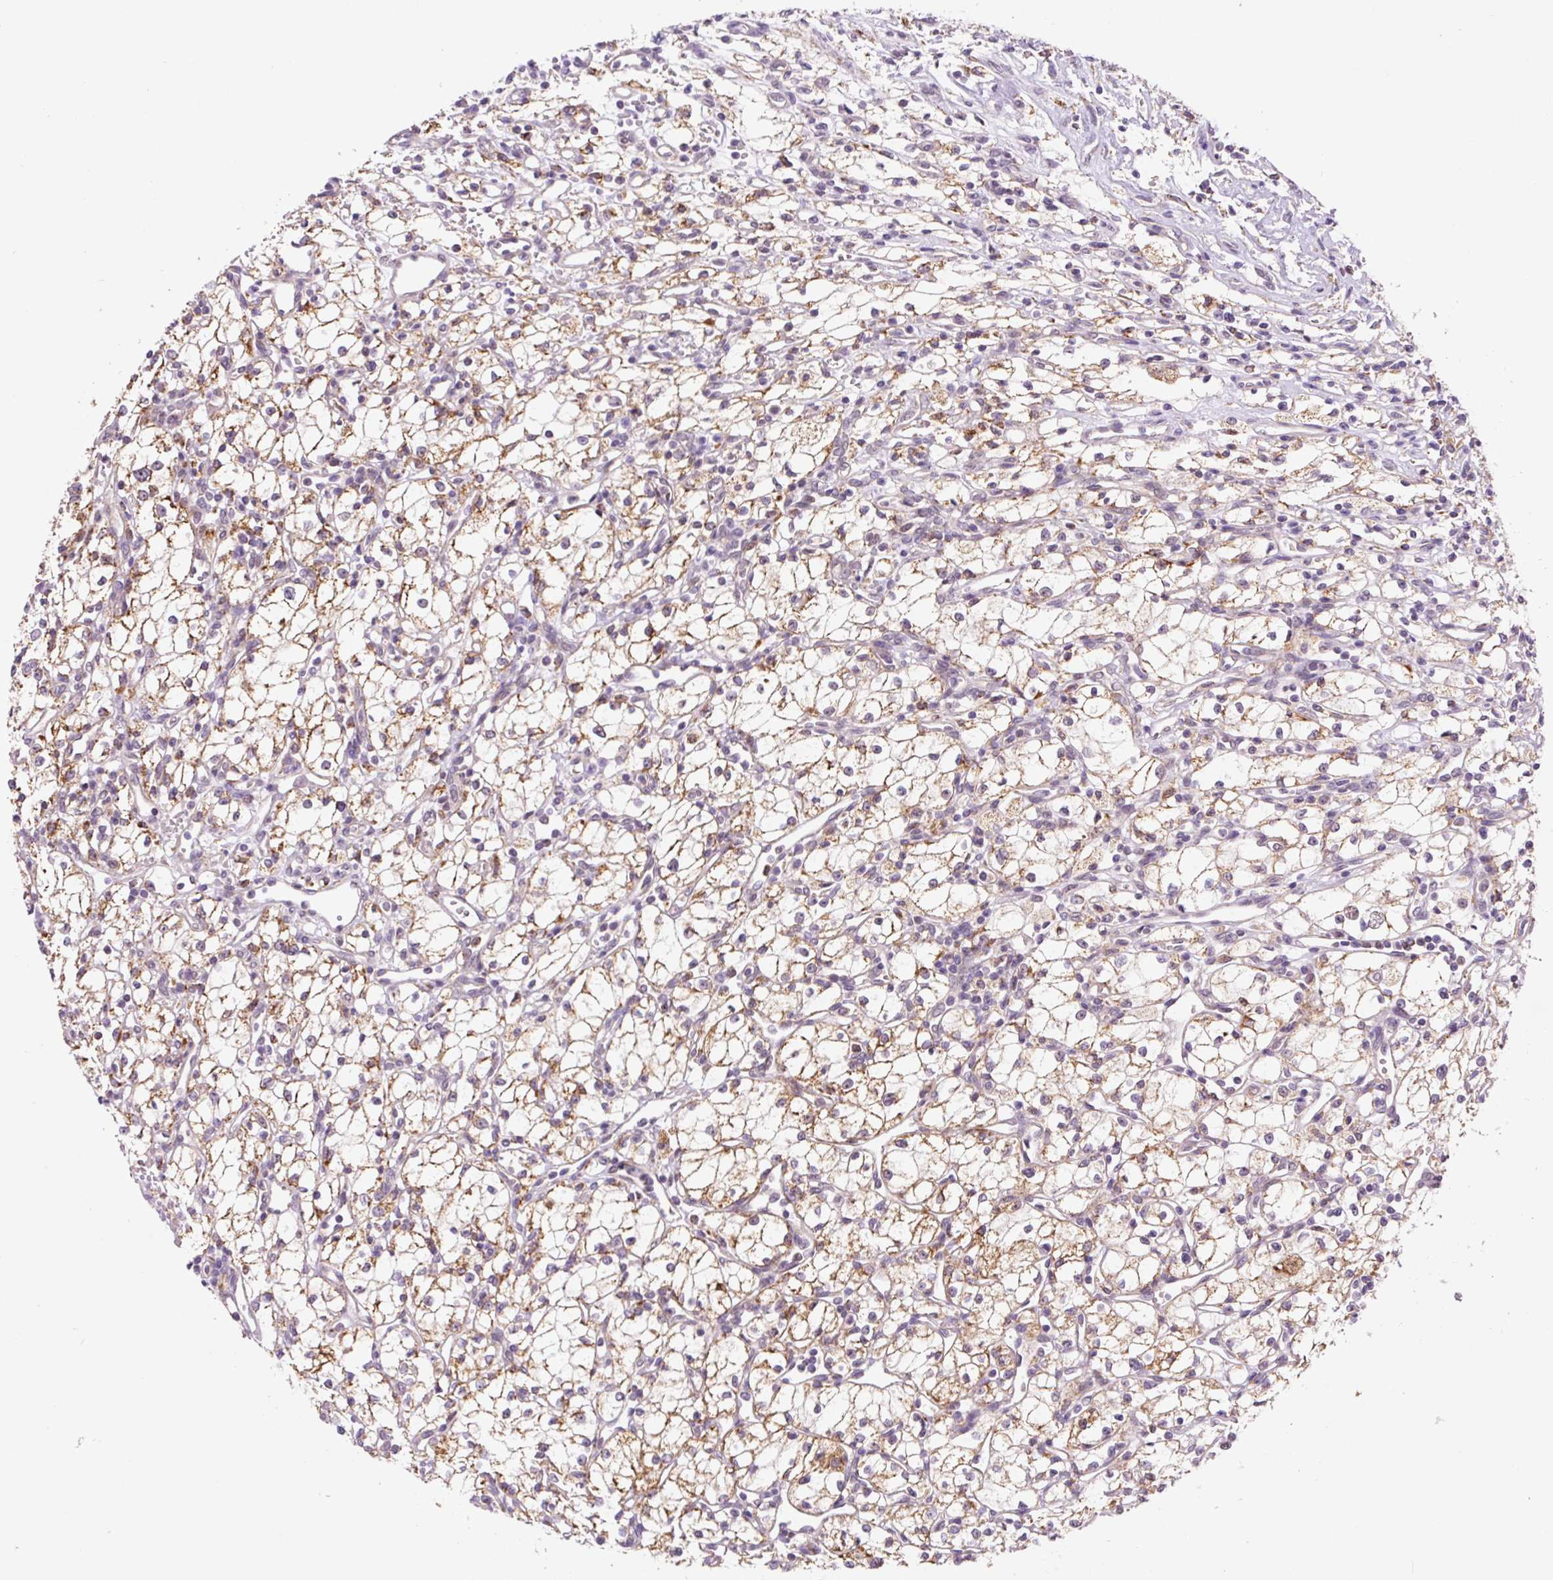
{"staining": {"intensity": "moderate", "quantity": "<25%", "location": "cytoplasmic/membranous"}, "tissue": "renal cancer", "cell_type": "Tumor cells", "image_type": "cancer", "snomed": [{"axis": "morphology", "description": "Adenocarcinoma, NOS"}, {"axis": "topography", "description": "Kidney"}], "caption": "This photomicrograph shows immunohistochemistry staining of renal cancer (adenocarcinoma), with low moderate cytoplasmic/membranous expression in about <25% of tumor cells.", "gene": "PCK2", "patient": {"sex": "male", "age": 59}}